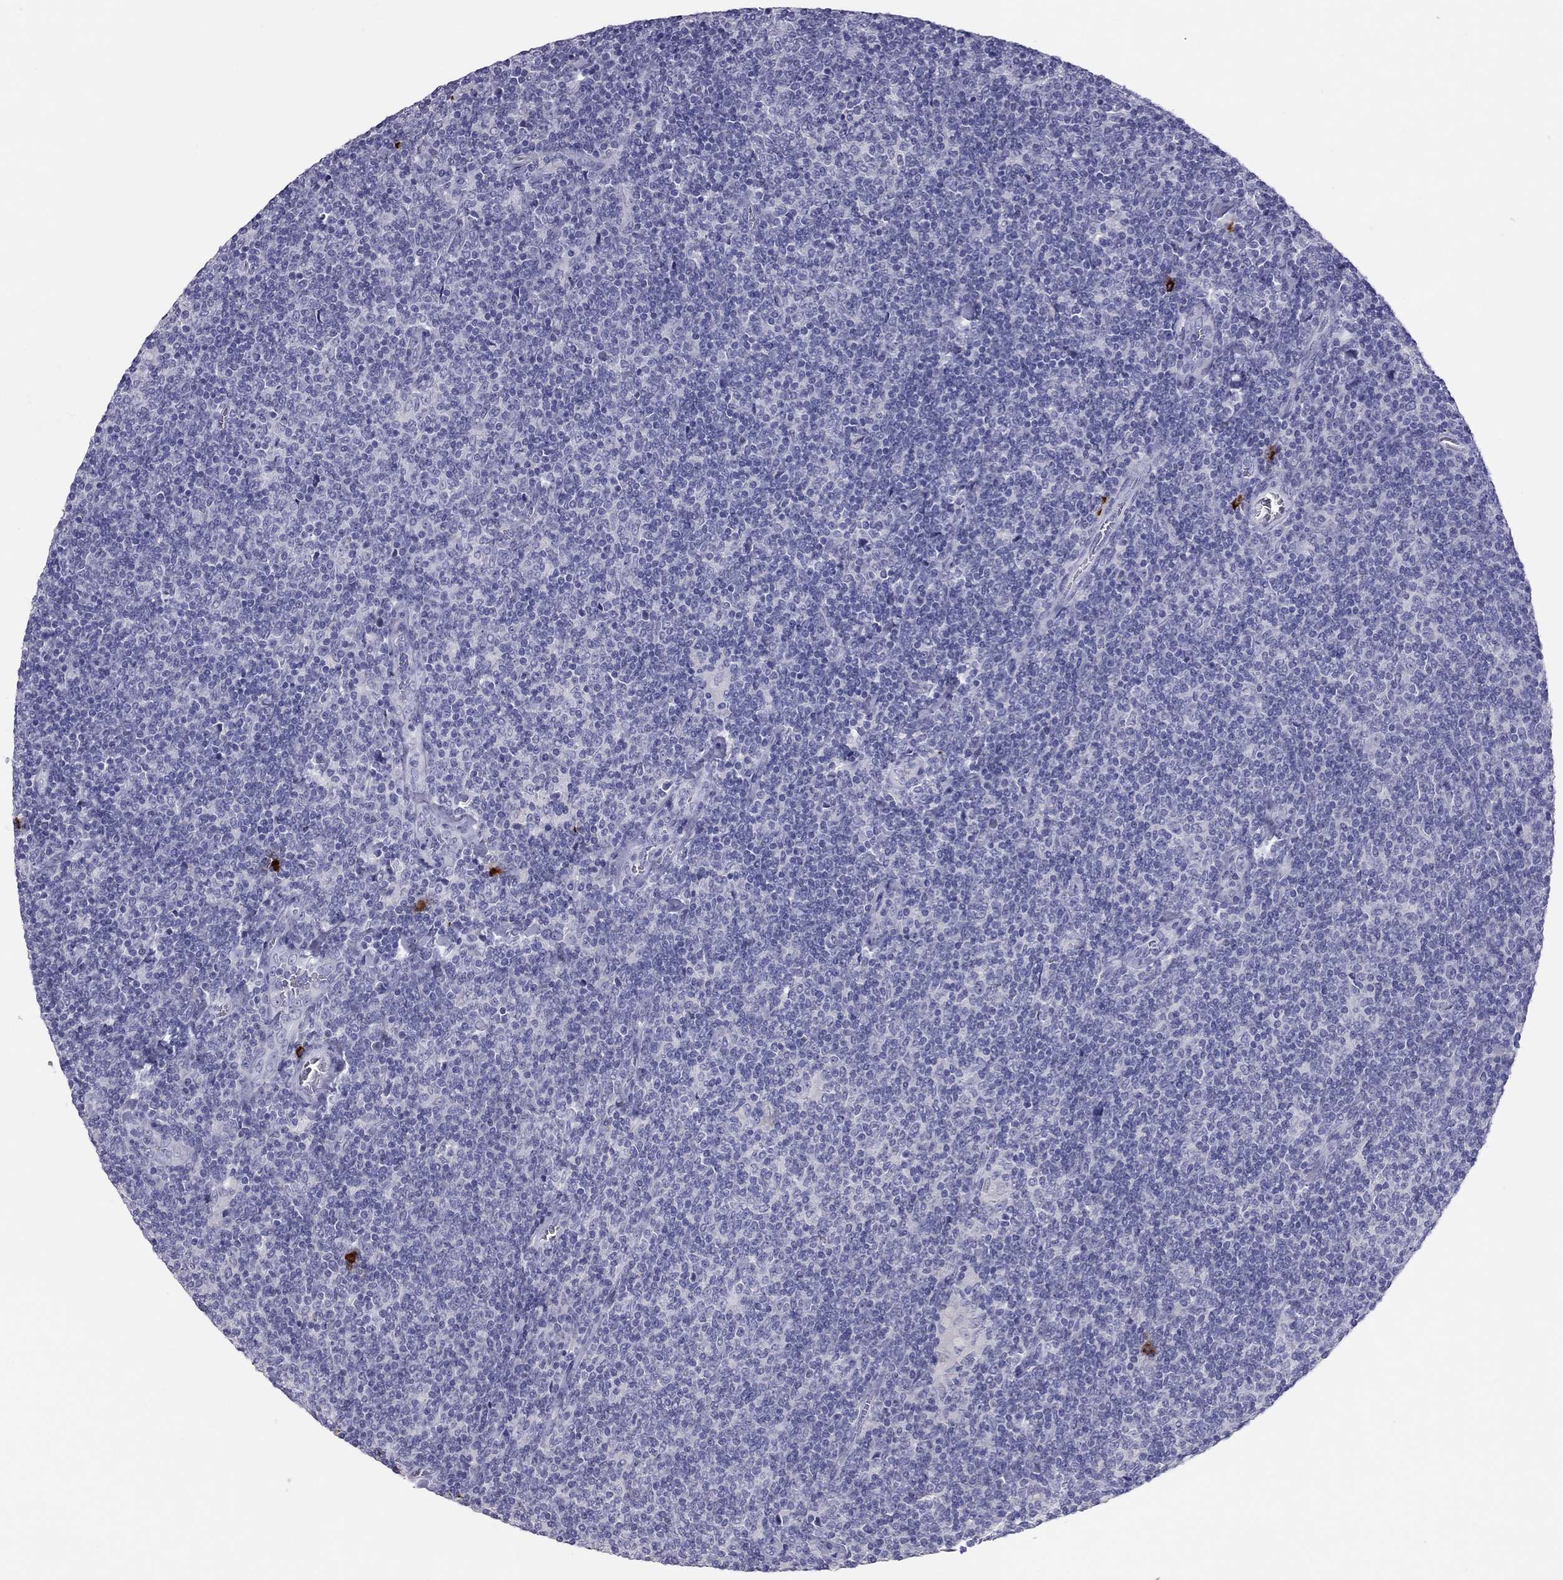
{"staining": {"intensity": "negative", "quantity": "none", "location": "none"}, "tissue": "lymphoma", "cell_type": "Tumor cells", "image_type": "cancer", "snomed": [{"axis": "morphology", "description": "Malignant lymphoma, non-Hodgkin's type, Low grade"}, {"axis": "topography", "description": "Lymph node"}], "caption": "Protein analysis of lymphoma displays no significant positivity in tumor cells.", "gene": "IL17REL", "patient": {"sex": "male", "age": 52}}